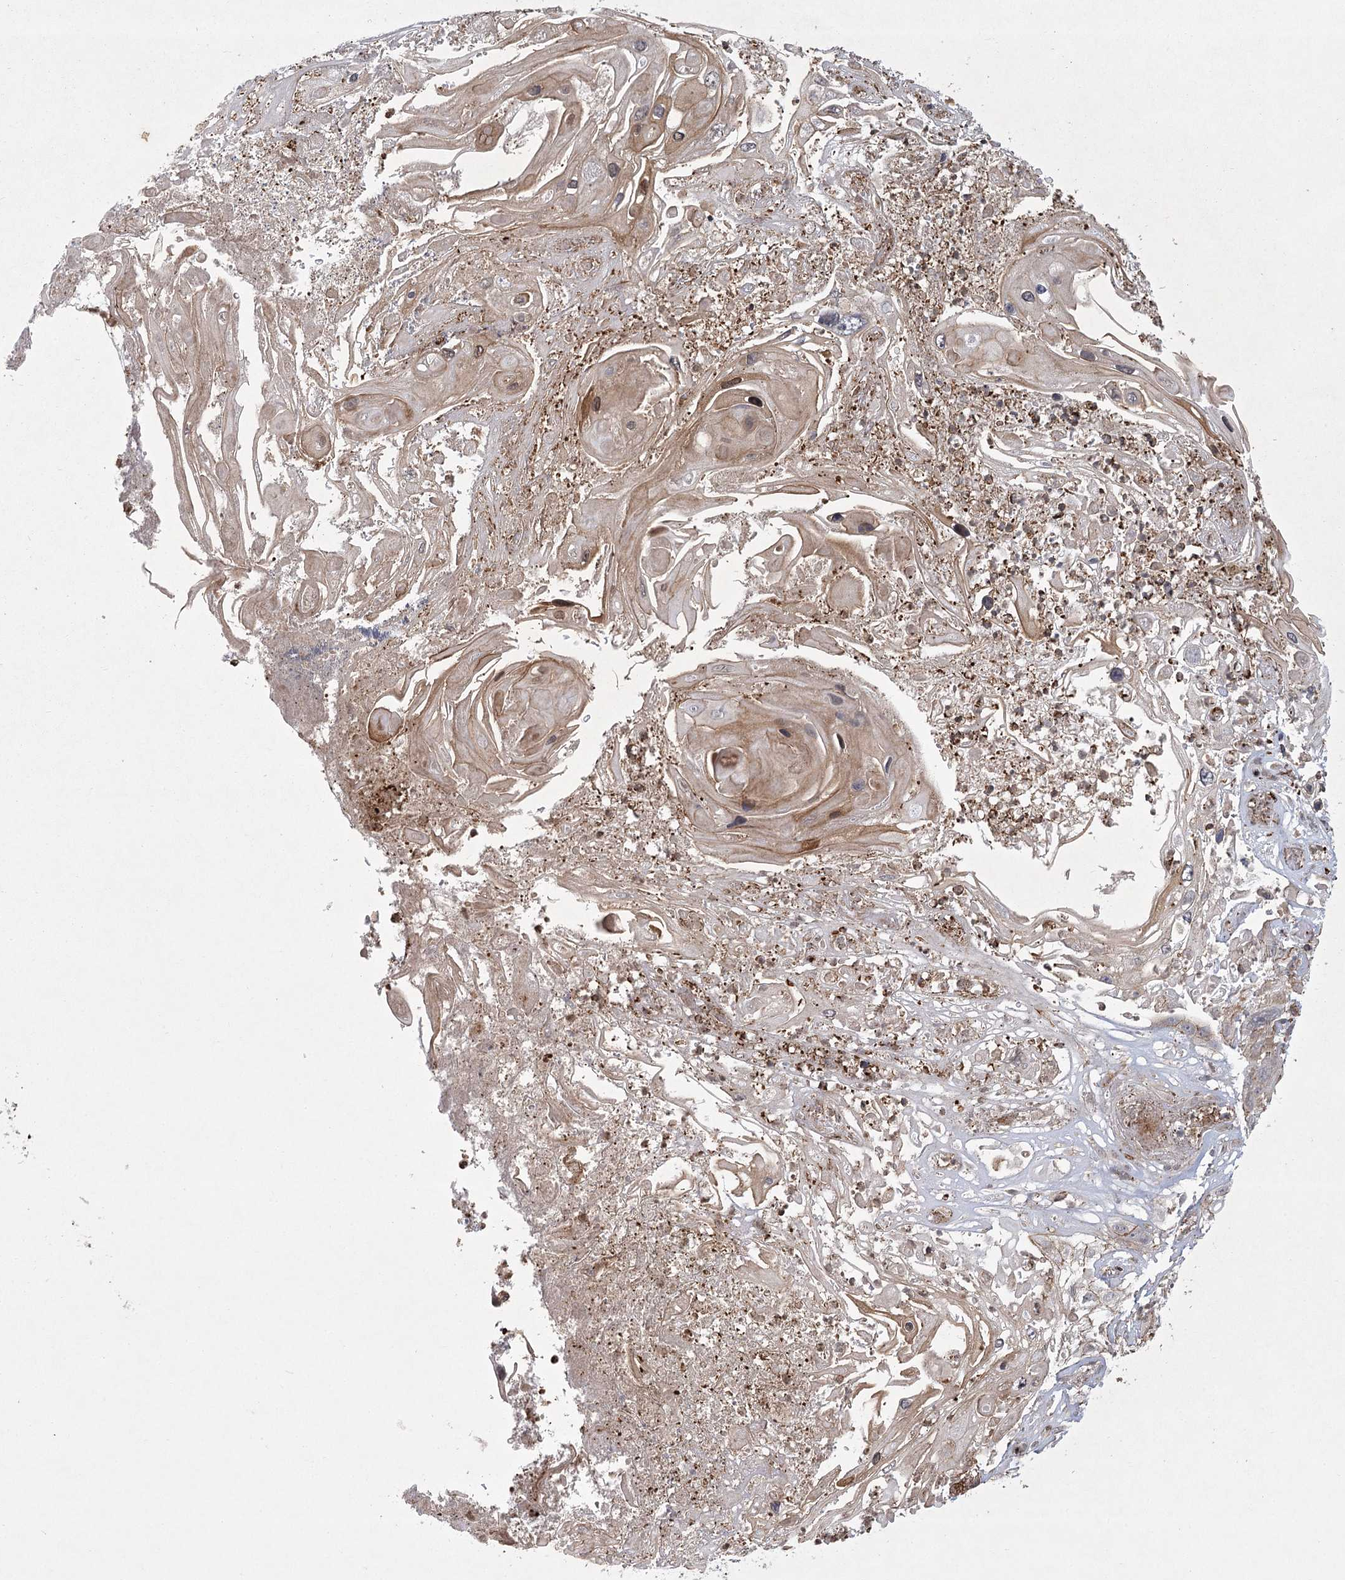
{"staining": {"intensity": "moderate", "quantity": "<25%", "location": "cytoplasmic/membranous"}, "tissue": "skin cancer", "cell_type": "Tumor cells", "image_type": "cancer", "snomed": [{"axis": "morphology", "description": "Squamous cell carcinoma, NOS"}, {"axis": "topography", "description": "Skin"}], "caption": "This is a photomicrograph of immunohistochemistry staining of skin cancer, which shows moderate positivity in the cytoplasmic/membranous of tumor cells.", "gene": "MEPE", "patient": {"sex": "male", "age": 55}}